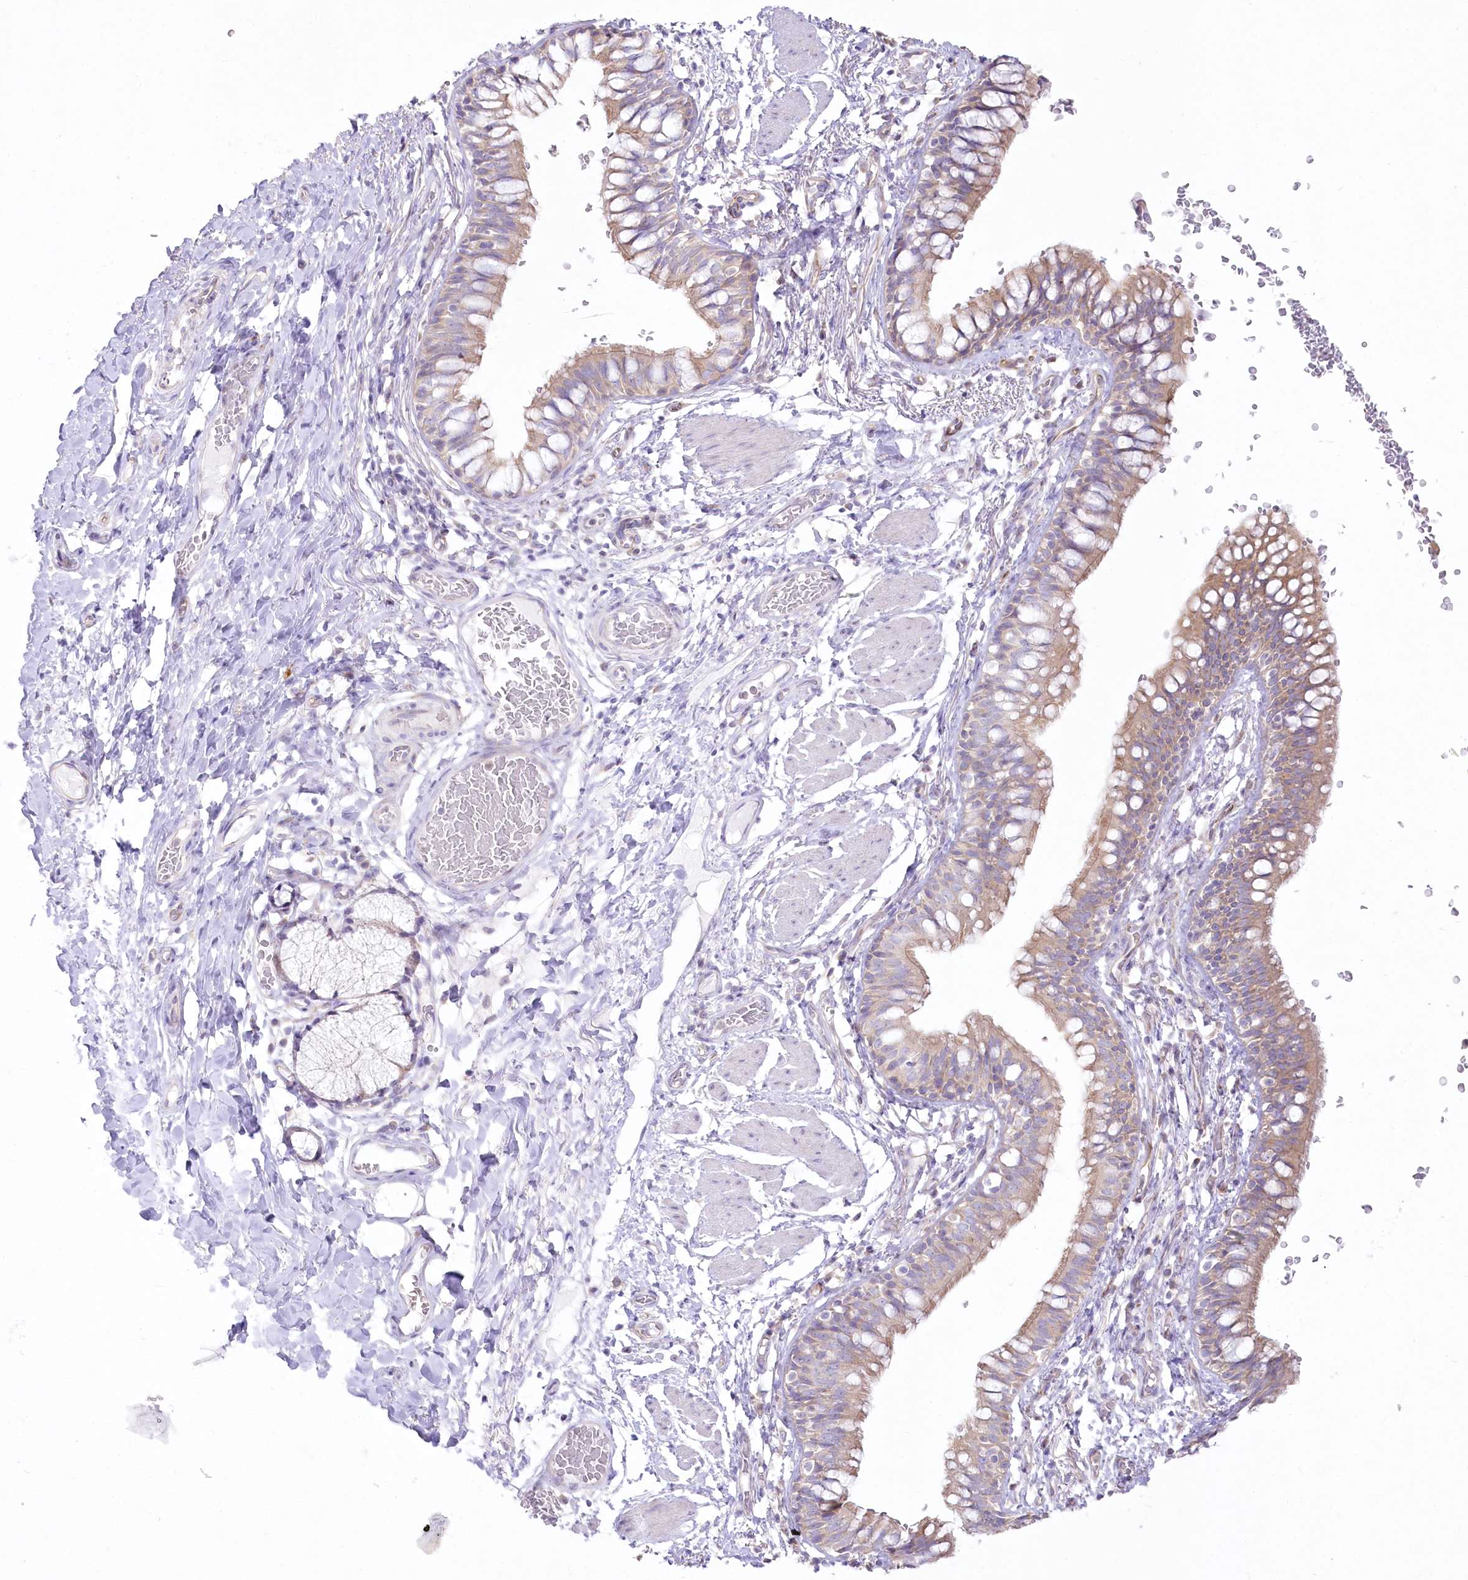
{"staining": {"intensity": "moderate", "quantity": ">75%", "location": "cytoplasmic/membranous"}, "tissue": "bronchus", "cell_type": "Respiratory epithelial cells", "image_type": "normal", "snomed": [{"axis": "morphology", "description": "Normal tissue, NOS"}, {"axis": "topography", "description": "Cartilage tissue"}, {"axis": "topography", "description": "Bronchus"}], "caption": "A micrograph of bronchus stained for a protein displays moderate cytoplasmic/membranous brown staining in respiratory epithelial cells.", "gene": "ZNF843", "patient": {"sex": "female", "age": 36}}